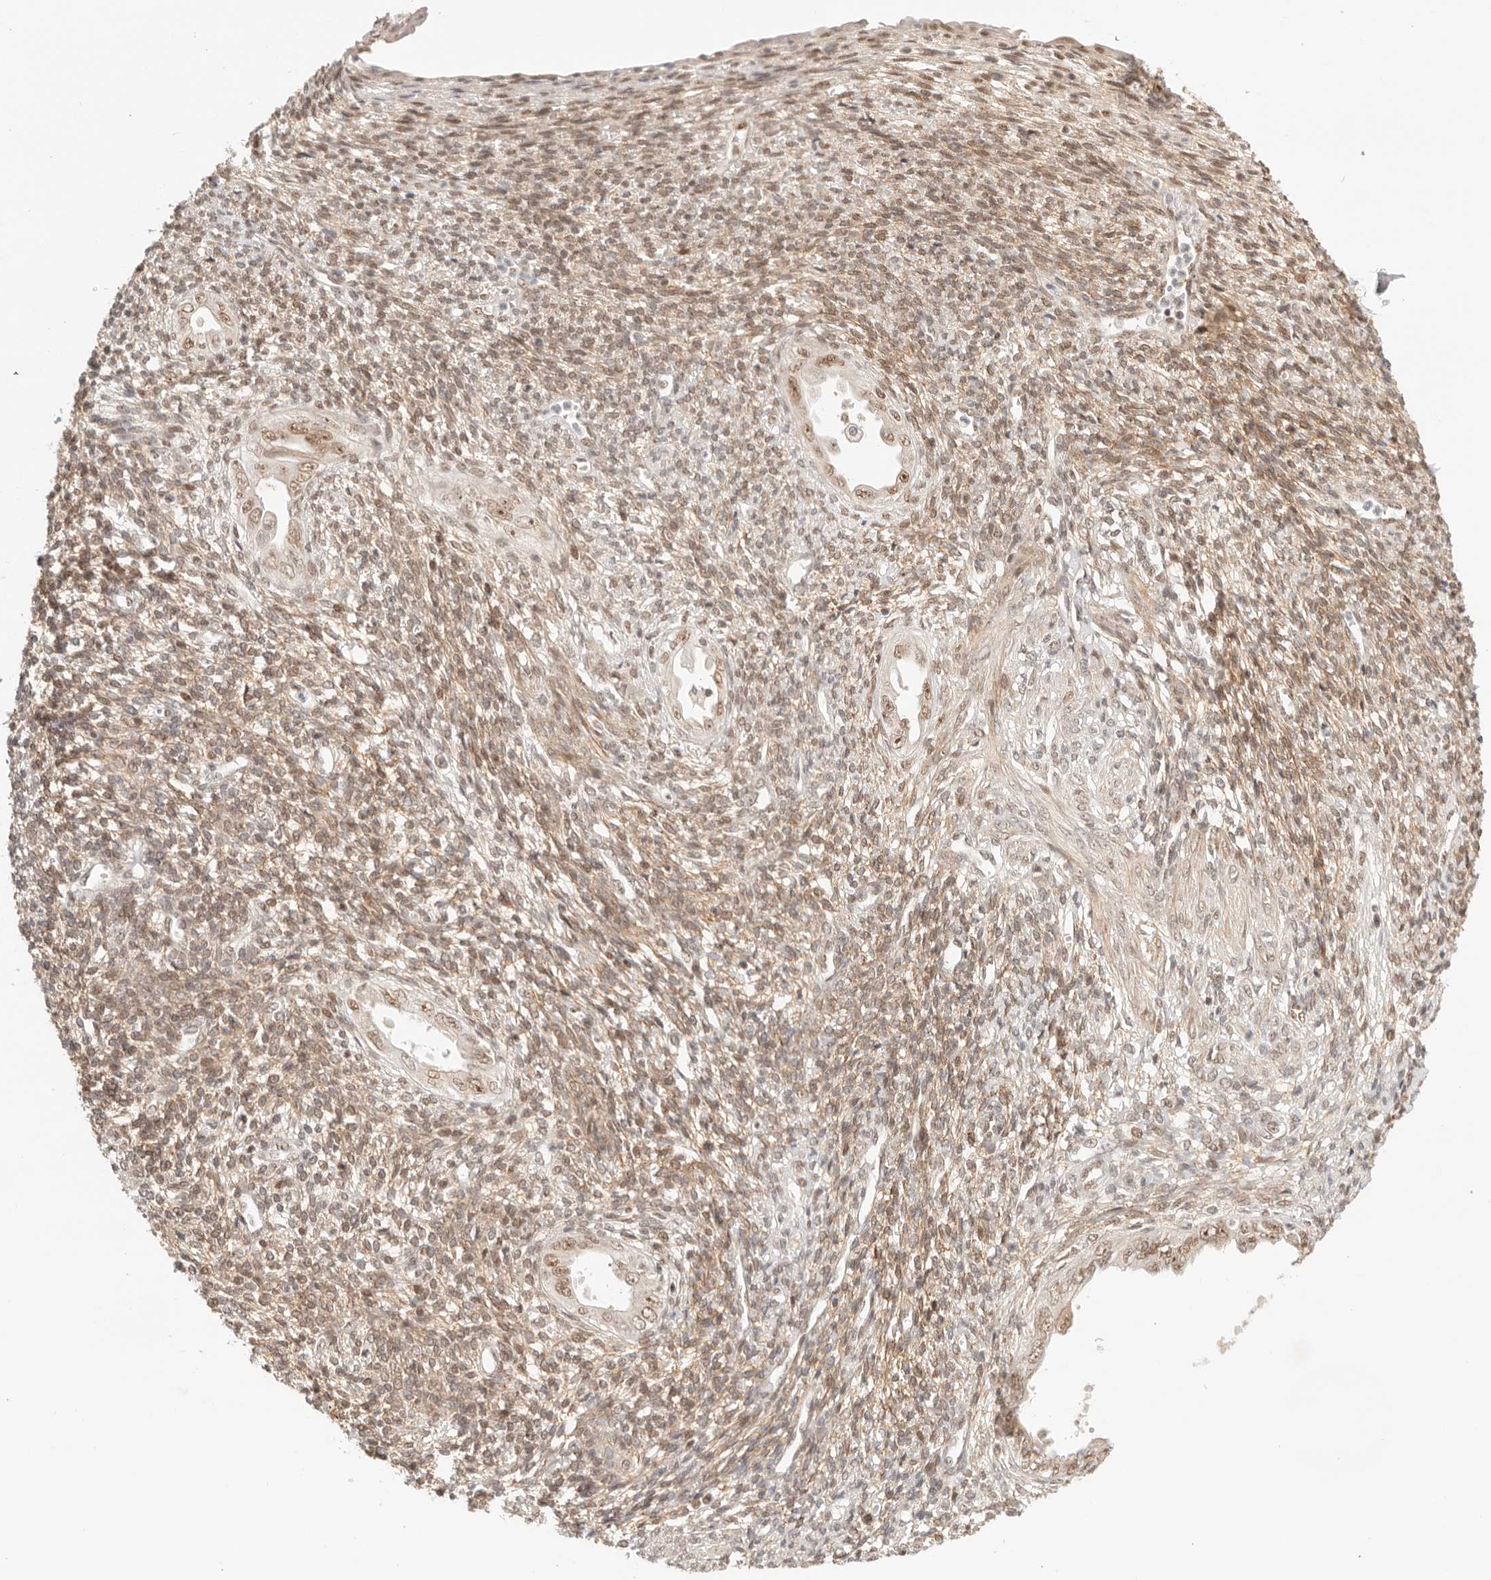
{"staining": {"intensity": "moderate", "quantity": "25%-75%", "location": "nuclear"}, "tissue": "endometrium", "cell_type": "Cells in endometrial stroma", "image_type": "normal", "snomed": [{"axis": "morphology", "description": "Normal tissue, NOS"}, {"axis": "topography", "description": "Endometrium"}], "caption": "Normal endometrium exhibits moderate nuclear staining in approximately 25%-75% of cells in endometrial stroma (DAB (3,3'-diaminobenzidine) = brown stain, brightfield microscopy at high magnification)..", "gene": "GTF2E2", "patient": {"sex": "female", "age": 66}}